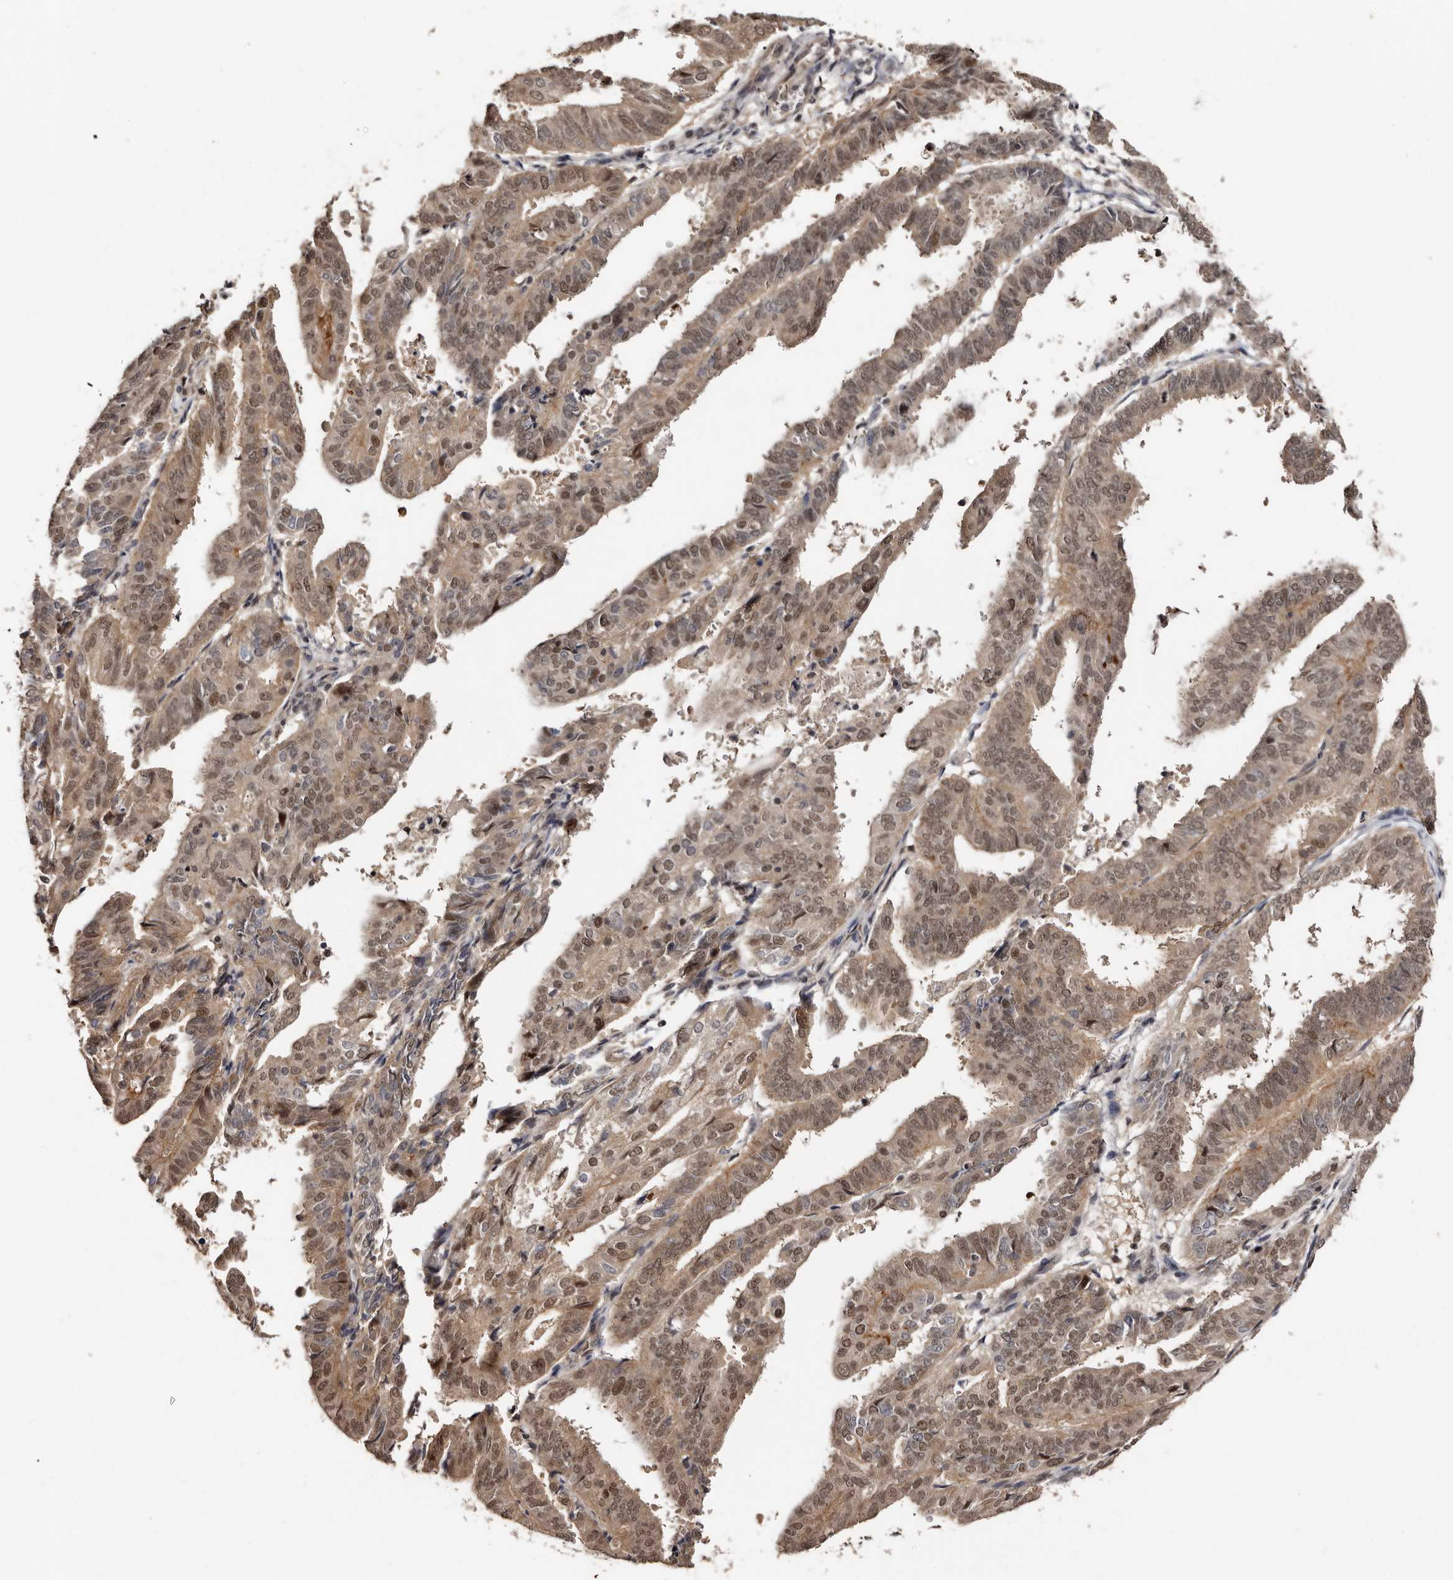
{"staining": {"intensity": "moderate", "quantity": ">75%", "location": "cytoplasmic/membranous,nuclear"}, "tissue": "endometrial cancer", "cell_type": "Tumor cells", "image_type": "cancer", "snomed": [{"axis": "morphology", "description": "Adenocarcinoma, NOS"}, {"axis": "topography", "description": "Uterus"}], "caption": "DAB immunohistochemical staining of human endometrial cancer demonstrates moderate cytoplasmic/membranous and nuclear protein expression in approximately >75% of tumor cells.", "gene": "TBC1D22B", "patient": {"sex": "female", "age": 77}}